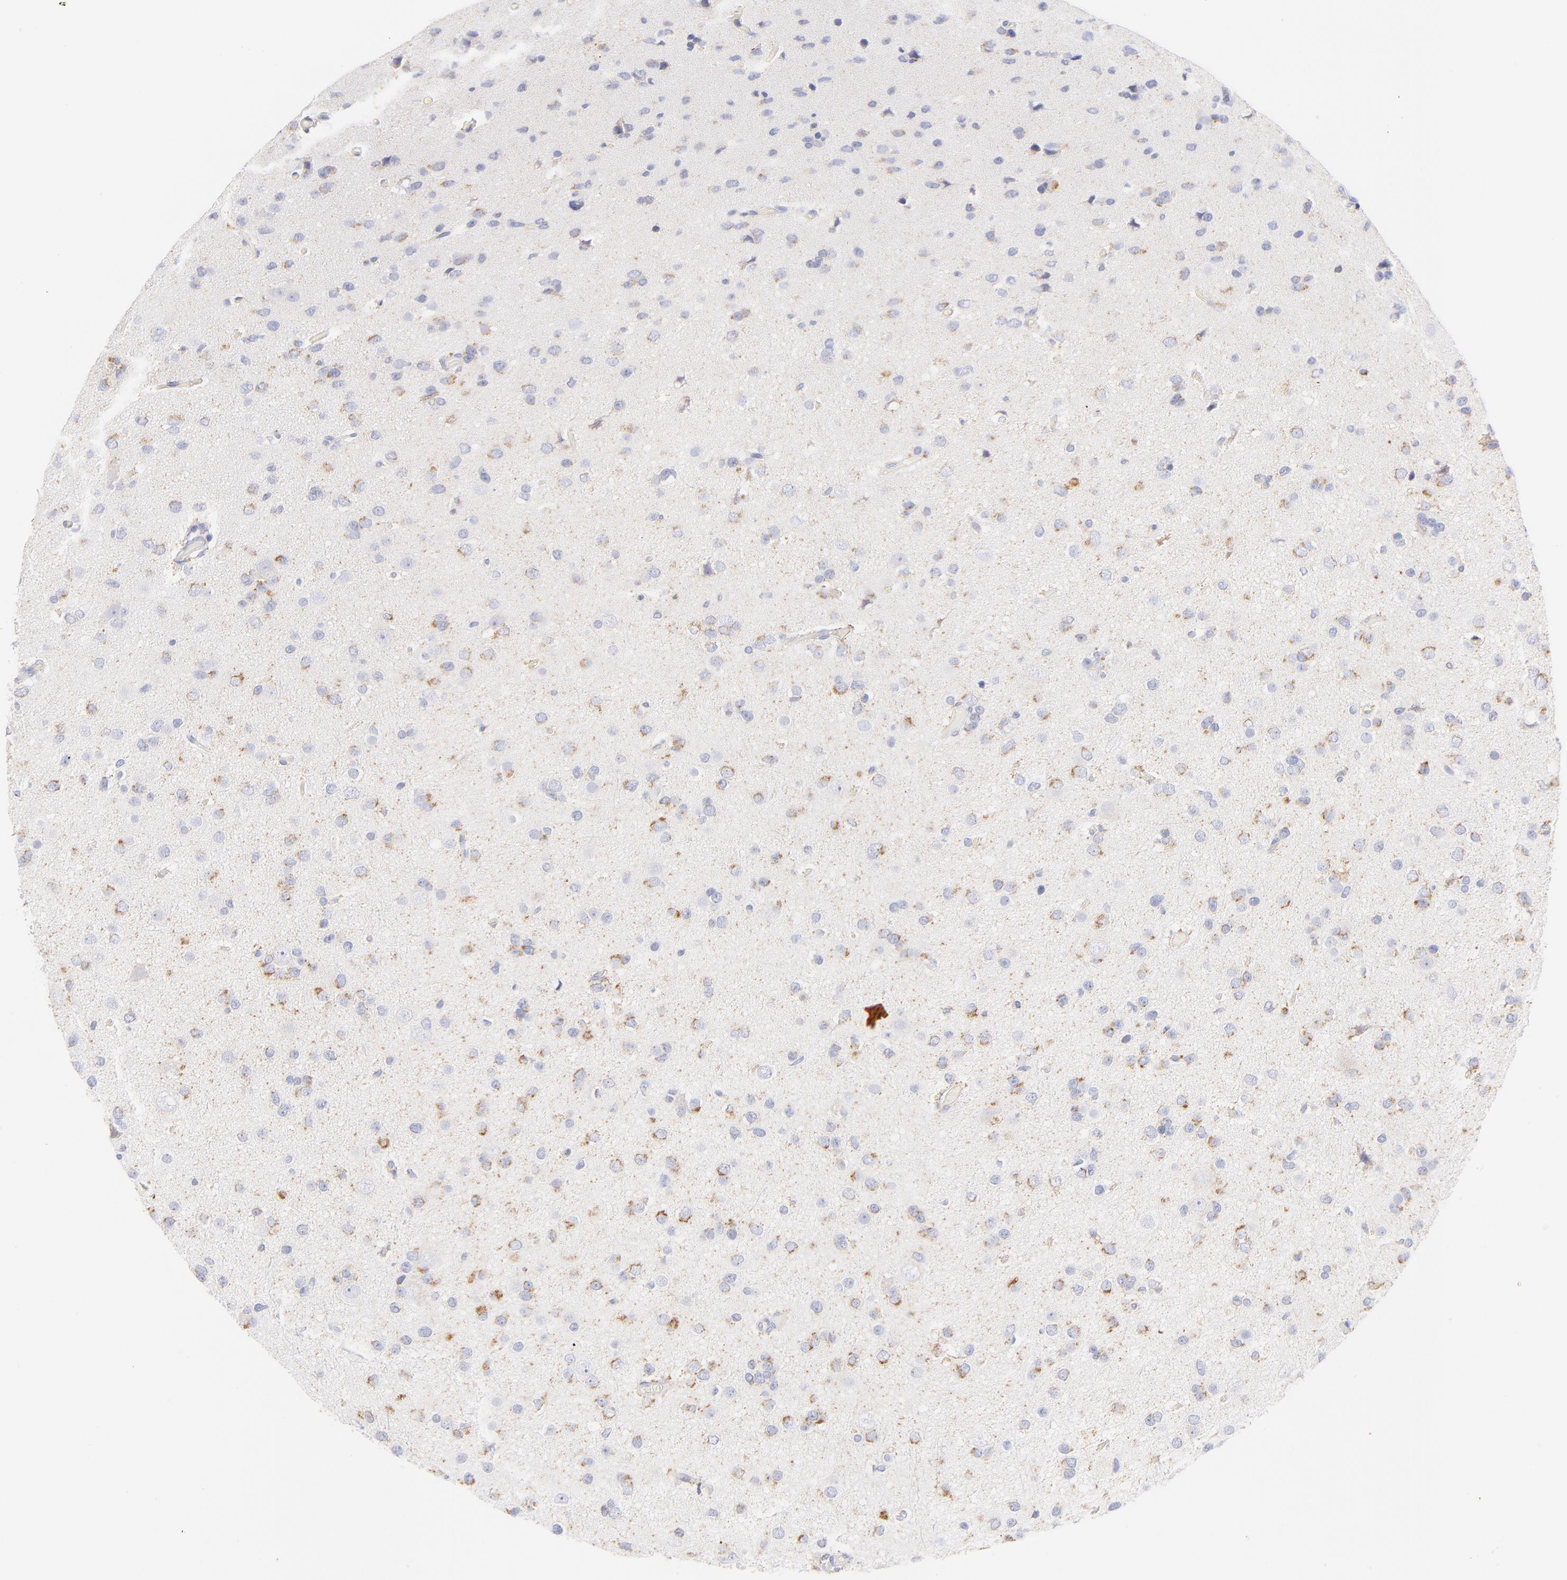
{"staining": {"intensity": "moderate", "quantity": ">75%", "location": "cytoplasmic/membranous"}, "tissue": "glioma", "cell_type": "Tumor cells", "image_type": "cancer", "snomed": [{"axis": "morphology", "description": "Glioma, malignant, Low grade"}, {"axis": "topography", "description": "Brain"}], "caption": "Glioma tissue displays moderate cytoplasmic/membranous expression in approximately >75% of tumor cells, visualized by immunohistochemistry. (DAB = brown stain, brightfield microscopy at high magnification).", "gene": "AIFM1", "patient": {"sex": "male", "age": 42}}